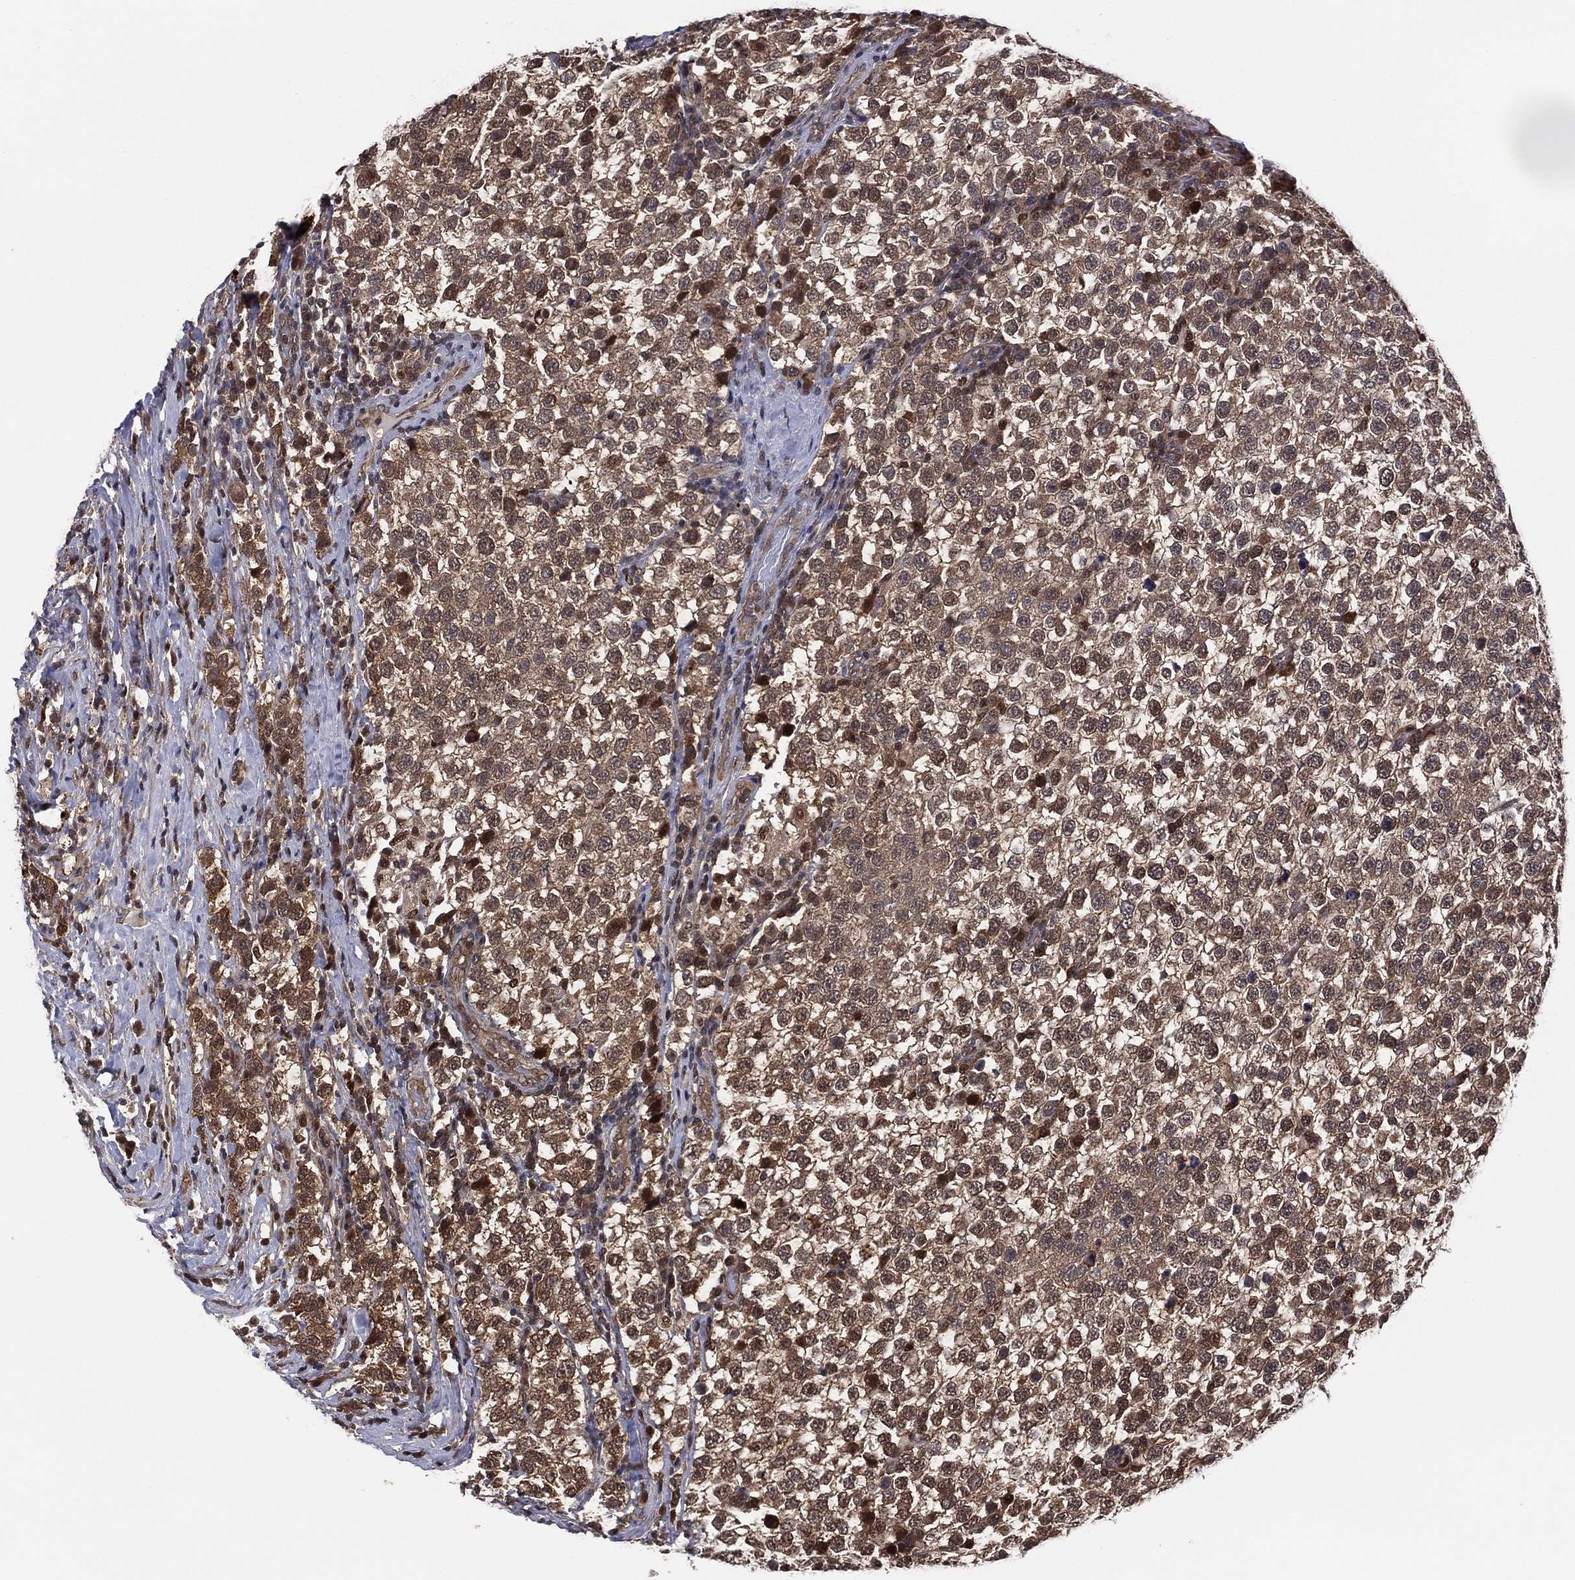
{"staining": {"intensity": "moderate", "quantity": ">75%", "location": "cytoplasmic/membranous,nuclear"}, "tissue": "testis cancer", "cell_type": "Tumor cells", "image_type": "cancer", "snomed": [{"axis": "morphology", "description": "Seminoma, NOS"}, {"axis": "topography", "description": "Testis"}], "caption": "Human seminoma (testis) stained with a protein marker demonstrates moderate staining in tumor cells.", "gene": "ICOSLG", "patient": {"sex": "male", "age": 34}}